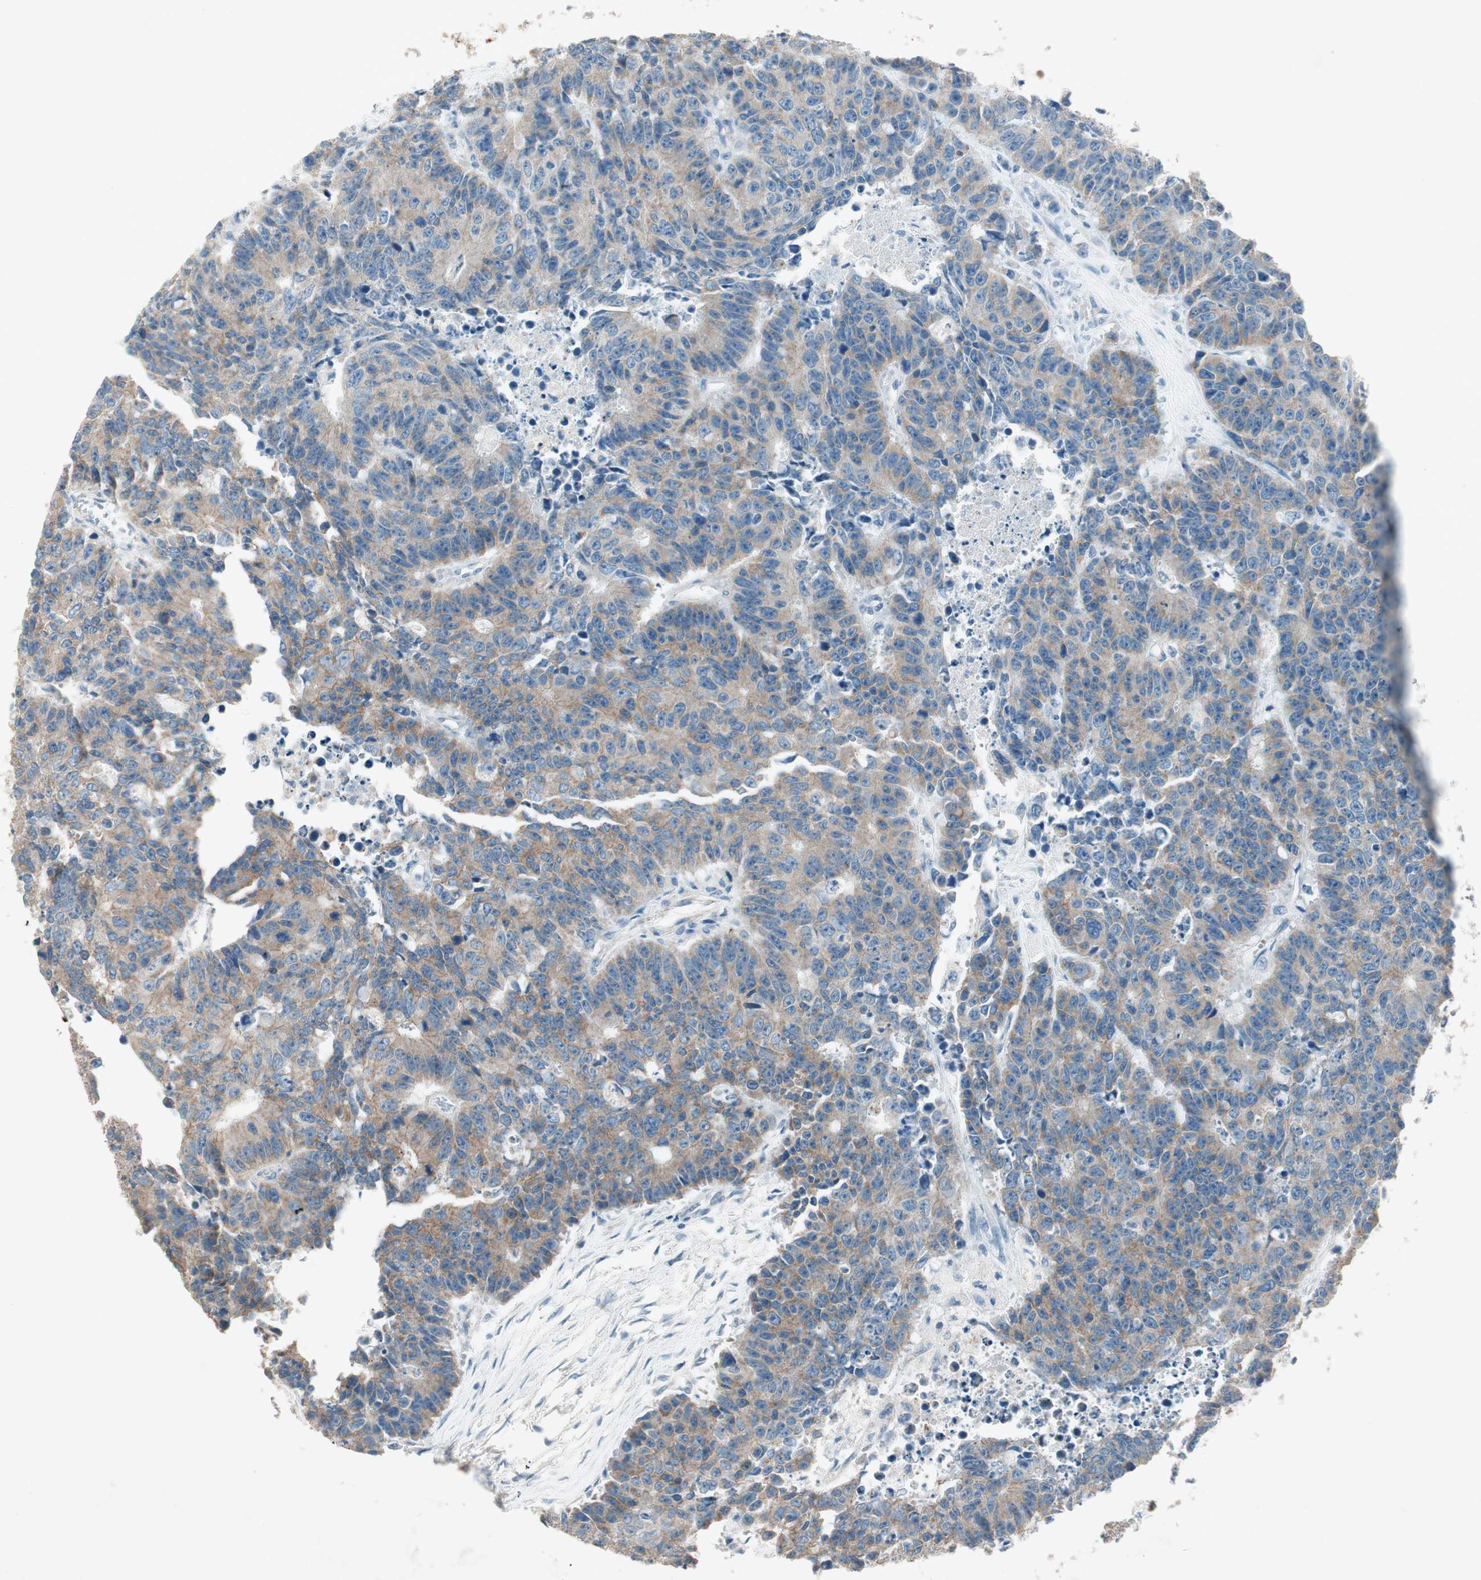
{"staining": {"intensity": "weak", "quantity": ">75%", "location": "cytoplasmic/membranous"}, "tissue": "colorectal cancer", "cell_type": "Tumor cells", "image_type": "cancer", "snomed": [{"axis": "morphology", "description": "Adenocarcinoma, NOS"}, {"axis": "topography", "description": "Colon"}], "caption": "Immunohistochemical staining of adenocarcinoma (colorectal) exhibits low levels of weak cytoplasmic/membranous protein expression in about >75% of tumor cells. (Stains: DAB in brown, nuclei in blue, Microscopy: brightfield microscopy at high magnification).", "gene": "NKAIN1", "patient": {"sex": "female", "age": 86}}